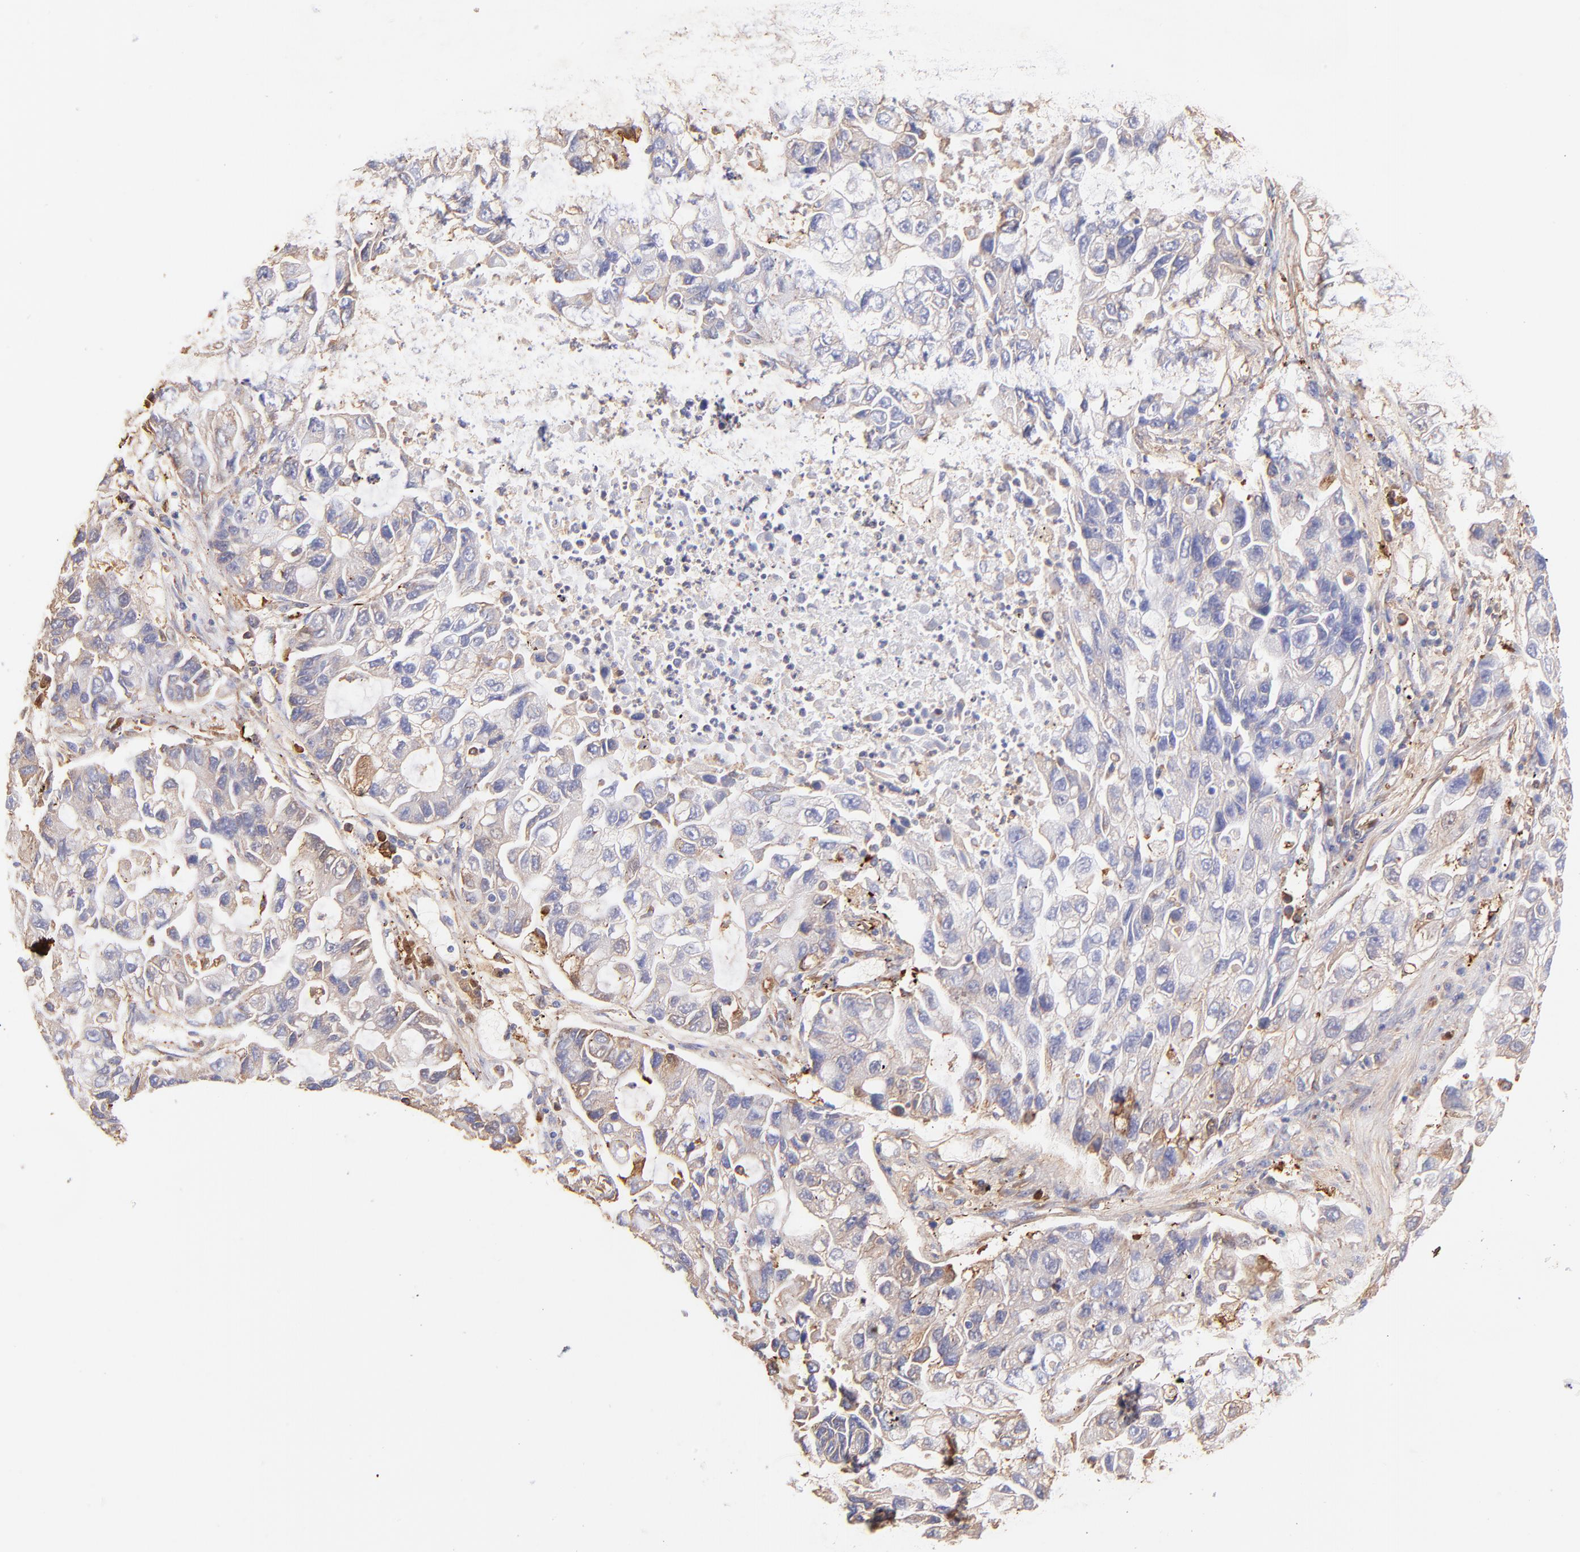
{"staining": {"intensity": "weak", "quantity": "25%-75%", "location": "cytoplasmic/membranous"}, "tissue": "lung cancer", "cell_type": "Tumor cells", "image_type": "cancer", "snomed": [{"axis": "morphology", "description": "Adenocarcinoma, NOS"}, {"axis": "topography", "description": "Lung"}], "caption": "Brown immunohistochemical staining in lung cancer (adenocarcinoma) shows weak cytoplasmic/membranous positivity in approximately 25%-75% of tumor cells.", "gene": "BGN", "patient": {"sex": "female", "age": 51}}